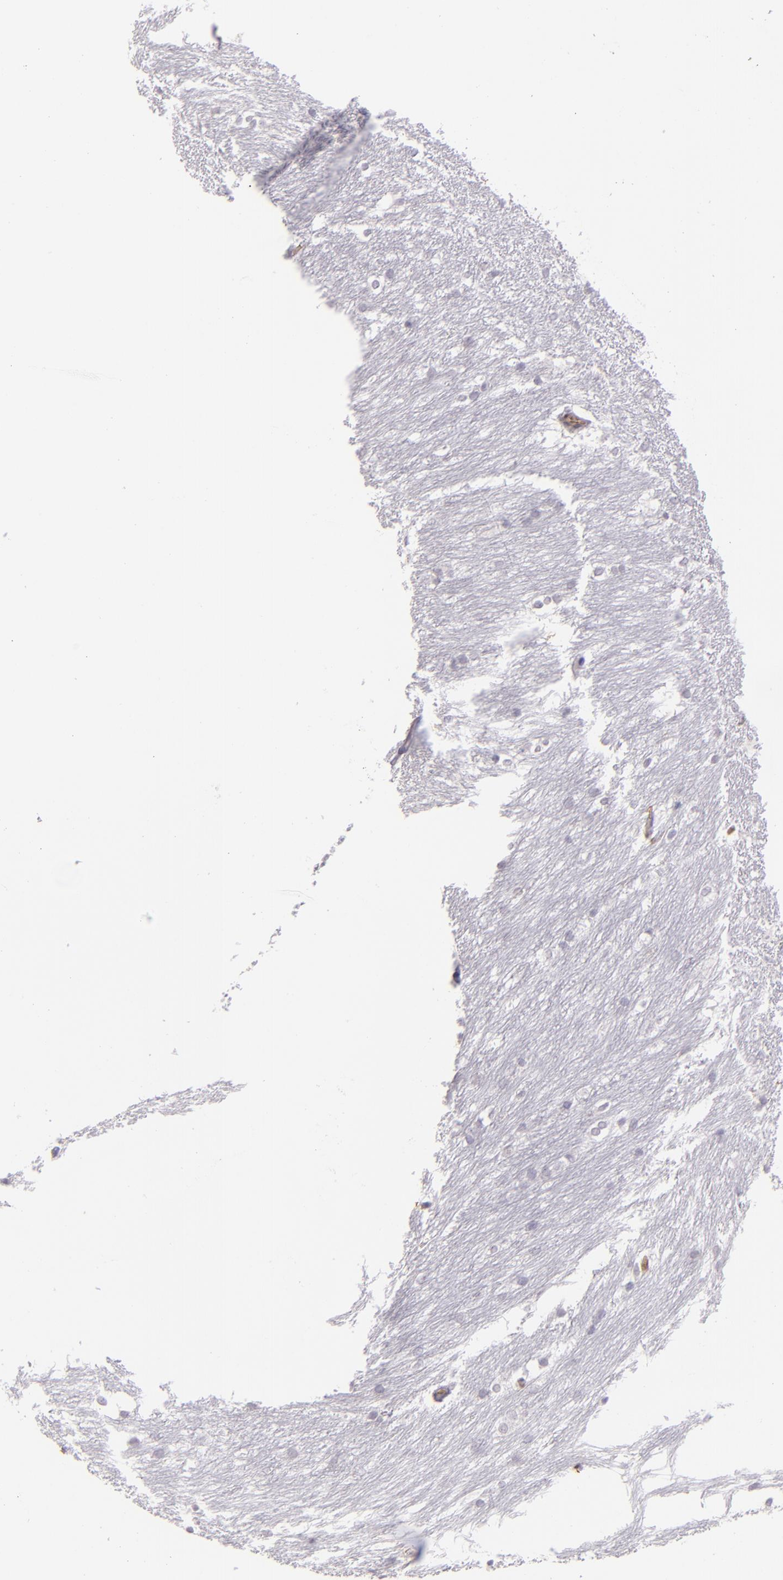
{"staining": {"intensity": "negative", "quantity": "none", "location": "none"}, "tissue": "caudate", "cell_type": "Glial cells", "image_type": "normal", "snomed": [{"axis": "morphology", "description": "Normal tissue, NOS"}, {"axis": "topography", "description": "Lateral ventricle wall"}], "caption": "This is an immunohistochemistry (IHC) histopathology image of unremarkable caudate. There is no staining in glial cells.", "gene": "ACE", "patient": {"sex": "female", "age": 19}}